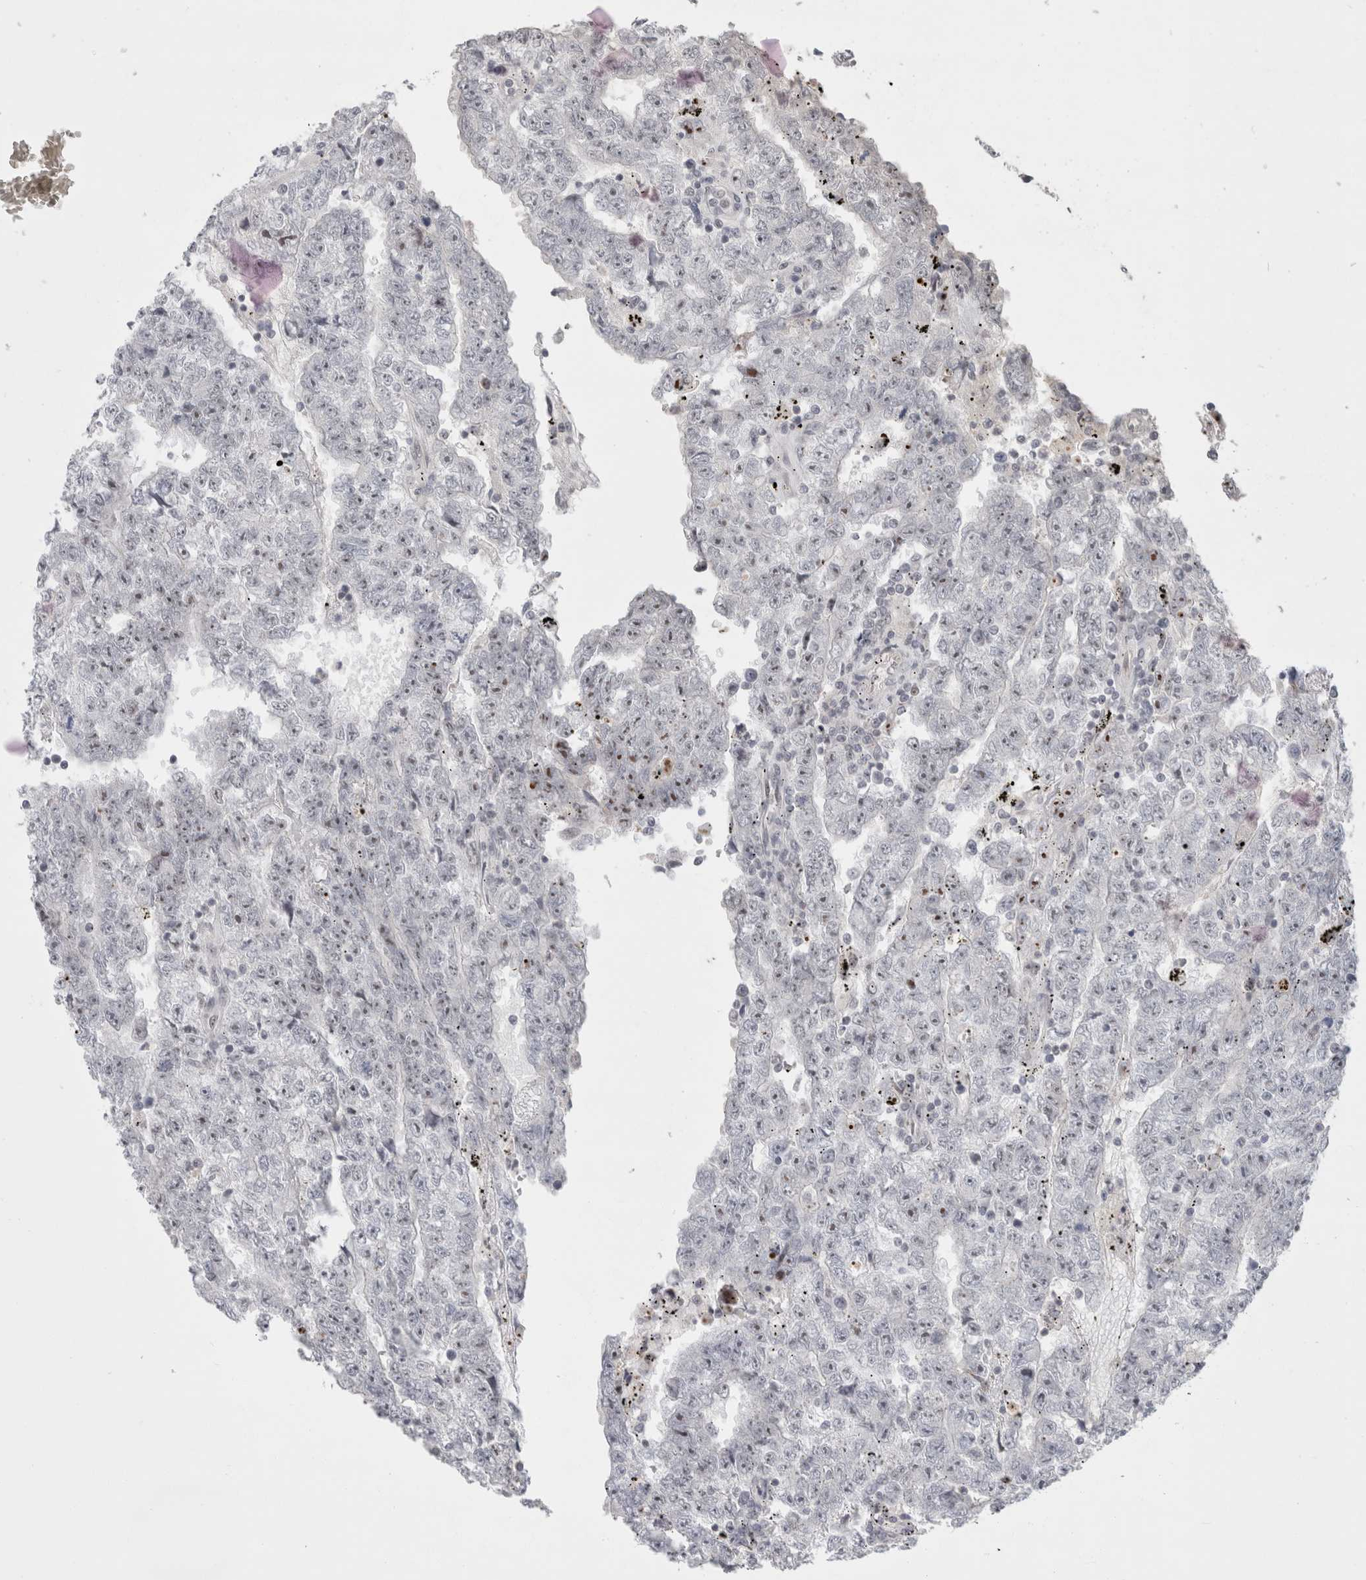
{"staining": {"intensity": "negative", "quantity": "none", "location": "none"}, "tissue": "testis cancer", "cell_type": "Tumor cells", "image_type": "cancer", "snomed": [{"axis": "morphology", "description": "Carcinoma, Embryonal, NOS"}, {"axis": "topography", "description": "Testis"}], "caption": "Histopathology image shows no protein expression in tumor cells of testis embryonal carcinoma tissue. (Brightfield microscopy of DAB IHC at high magnification).", "gene": "SENP6", "patient": {"sex": "male", "age": 25}}